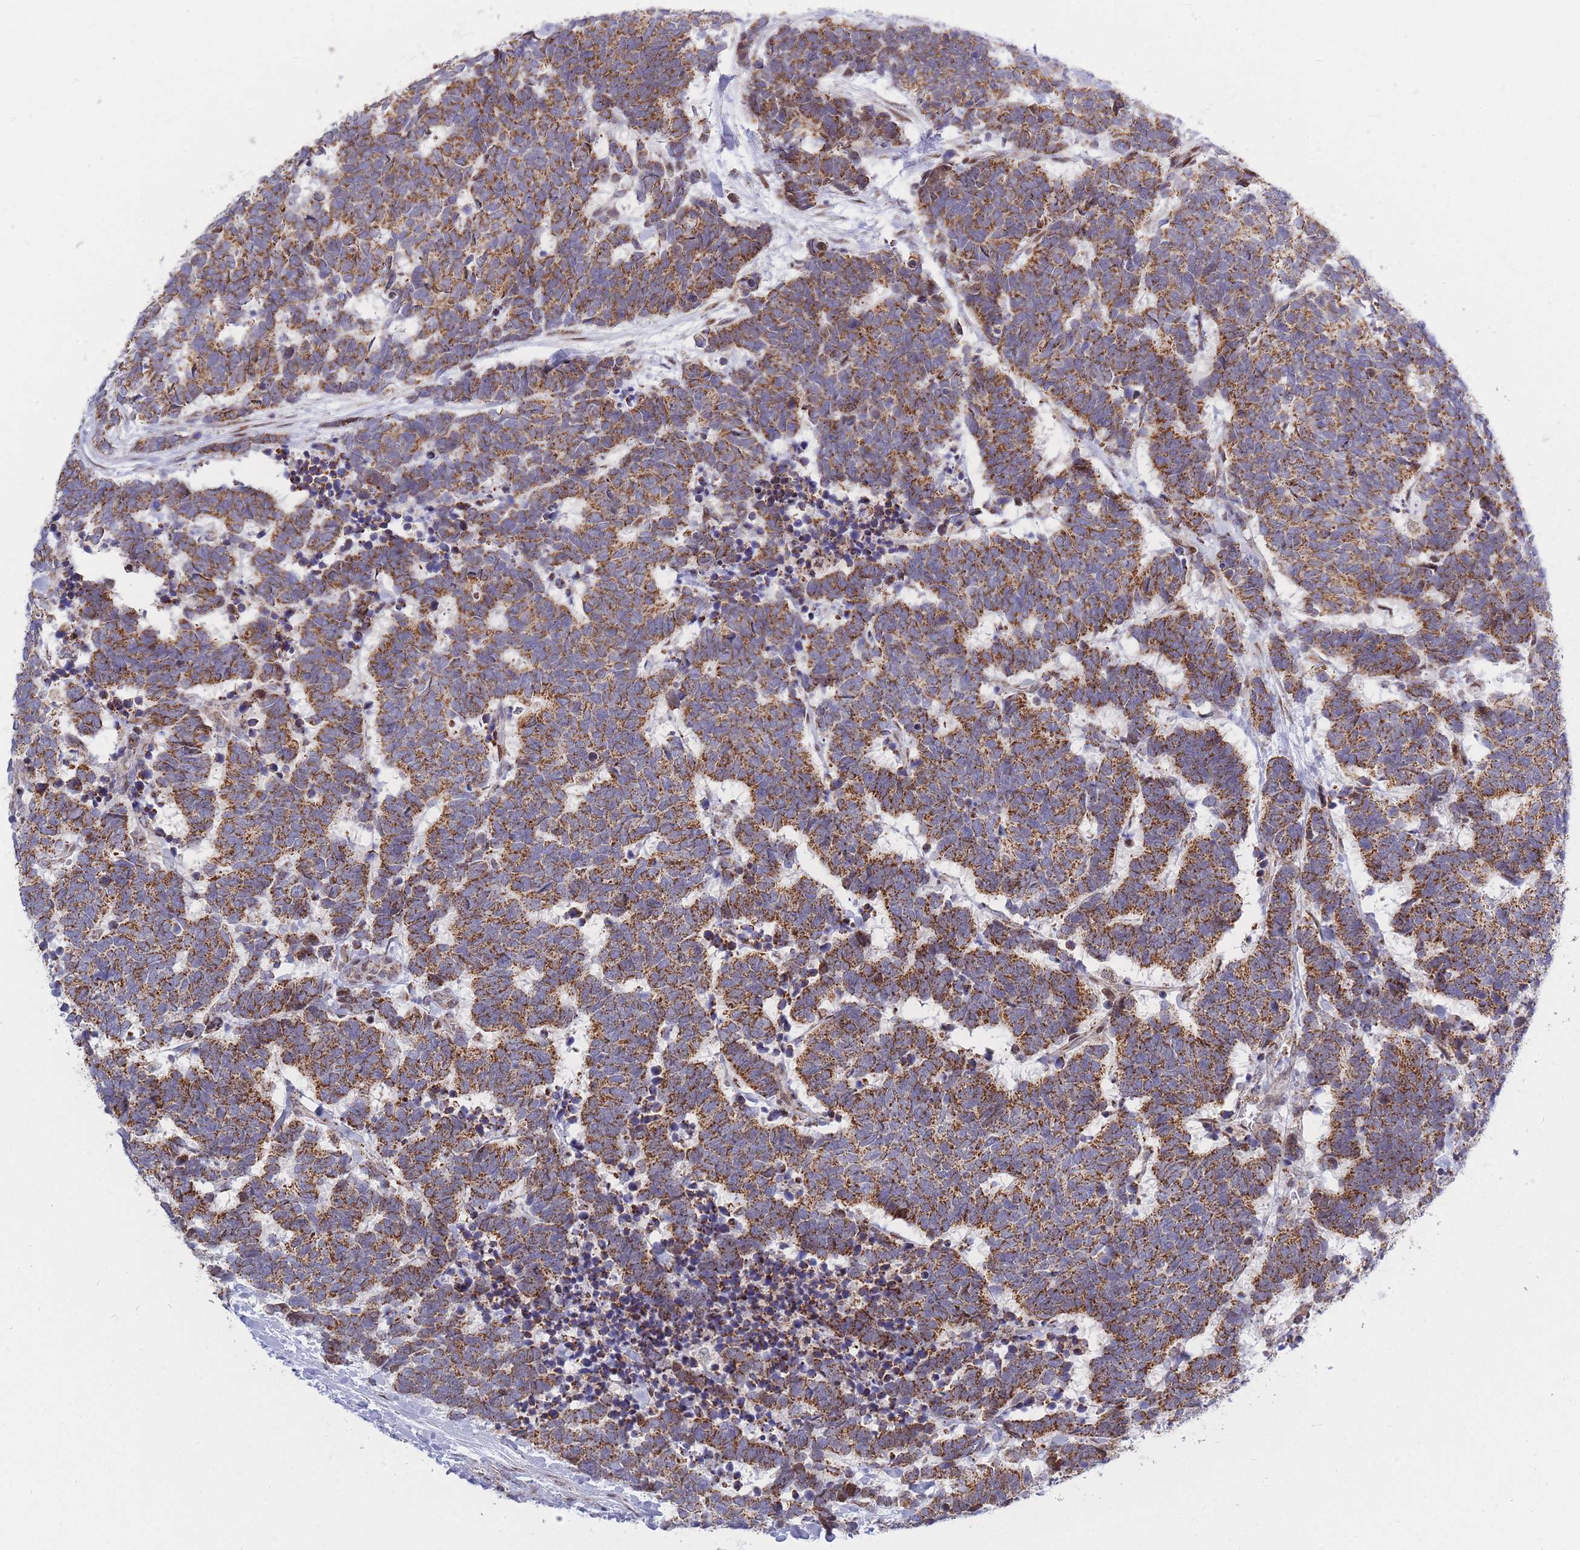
{"staining": {"intensity": "strong", "quantity": ">75%", "location": "cytoplasmic/membranous"}, "tissue": "carcinoid", "cell_type": "Tumor cells", "image_type": "cancer", "snomed": [{"axis": "morphology", "description": "Carcinoma, NOS"}, {"axis": "morphology", "description": "Carcinoid, malignant, NOS"}, {"axis": "topography", "description": "Urinary bladder"}], "caption": "Immunohistochemistry of human carcinoid exhibits high levels of strong cytoplasmic/membranous expression in approximately >75% of tumor cells.", "gene": "MOB4", "patient": {"sex": "male", "age": 57}}